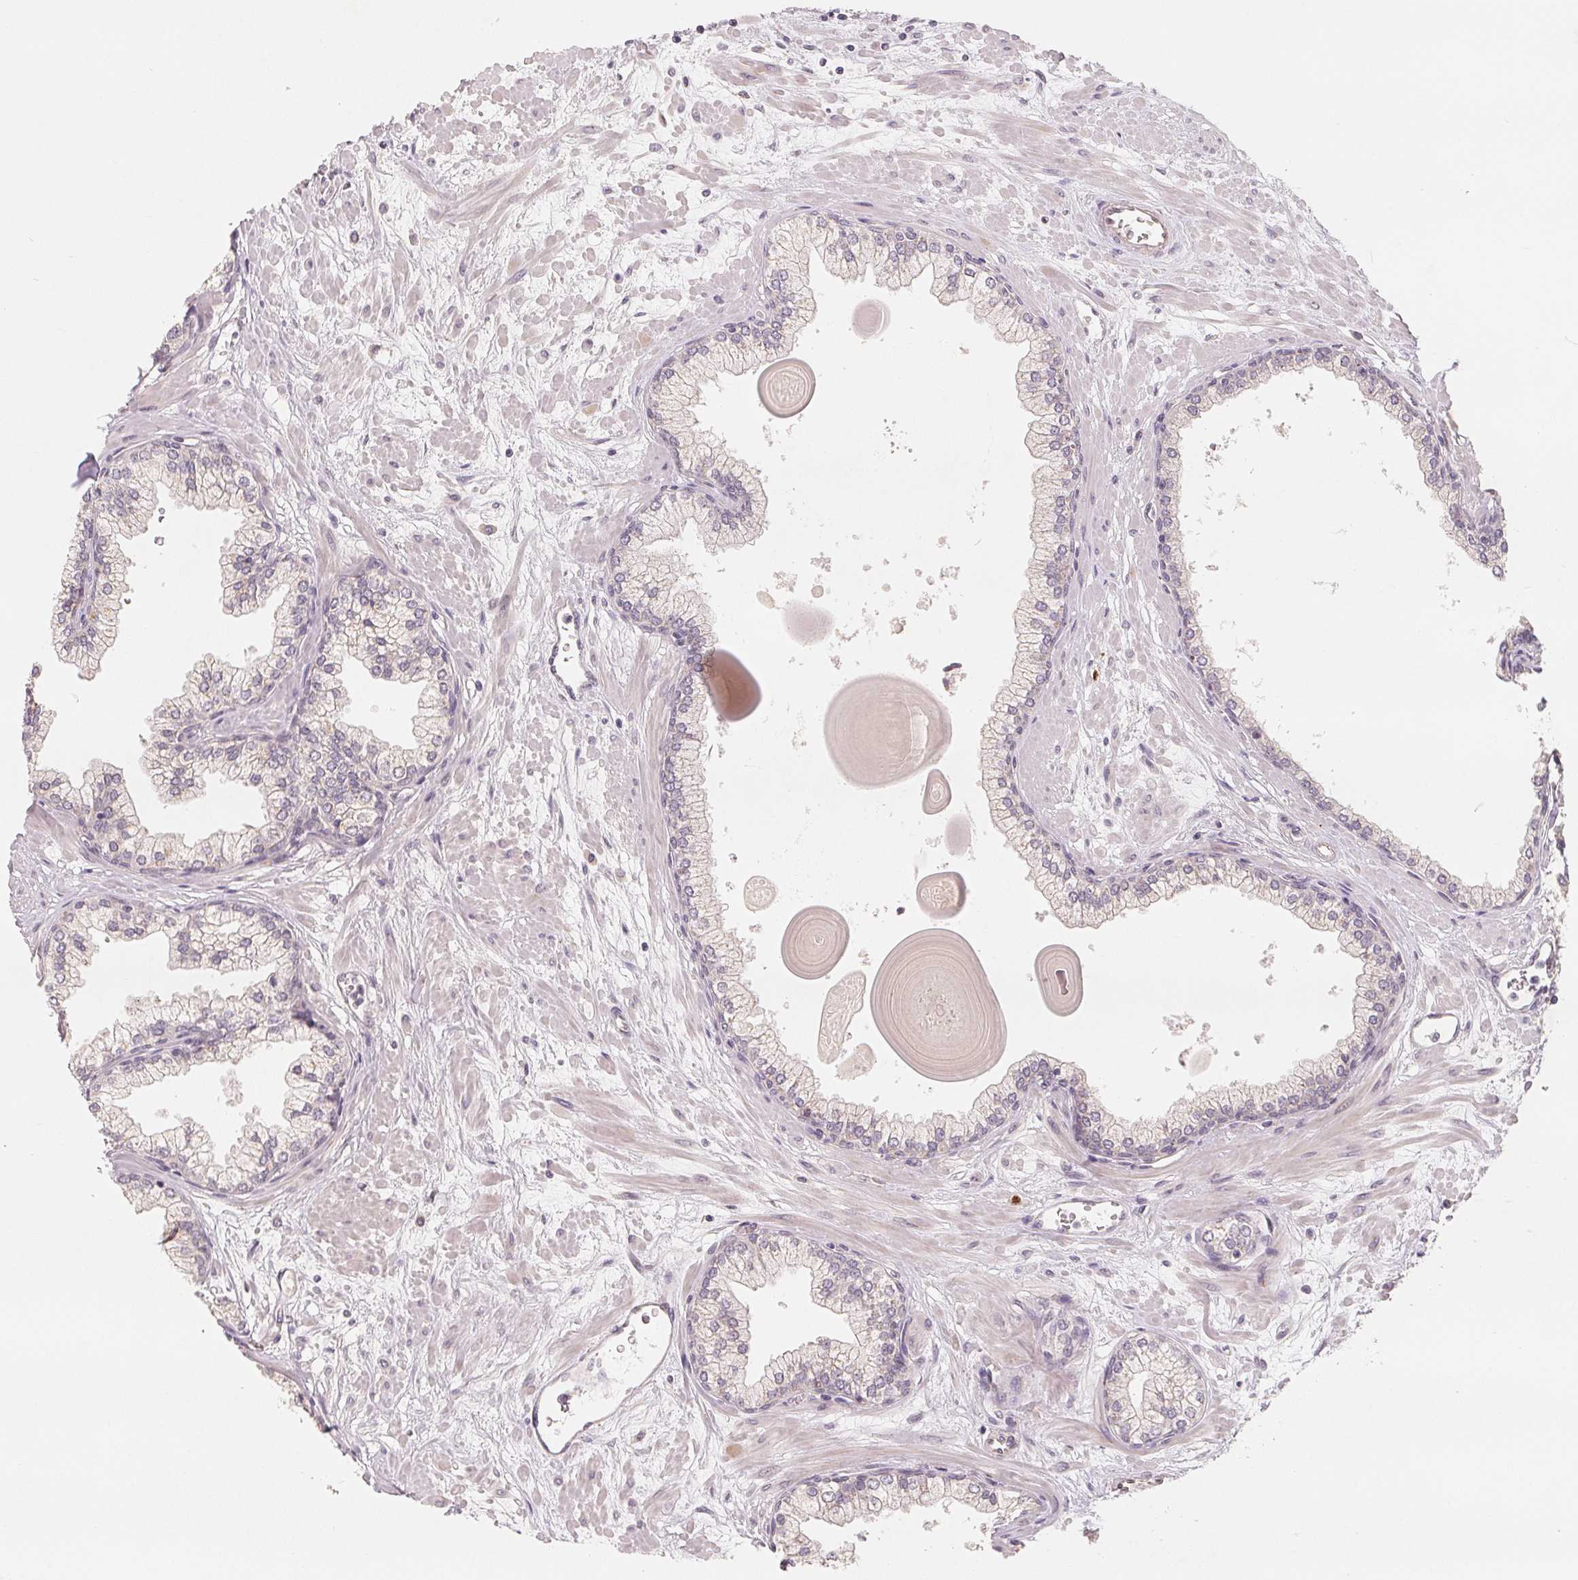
{"staining": {"intensity": "negative", "quantity": "none", "location": "none"}, "tissue": "prostate", "cell_type": "Glandular cells", "image_type": "normal", "snomed": [{"axis": "morphology", "description": "Normal tissue, NOS"}, {"axis": "topography", "description": "Prostate"}, {"axis": "topography", "description": "Peripheral nerve tissue"}], "caption": "Immunohistochemical staining of normal prostate reveals no significant expression in glandular cells. Nuclei are stained in blue.", "gene": "TMSB15B", "patient": {"sex": "male", "age": 61}}